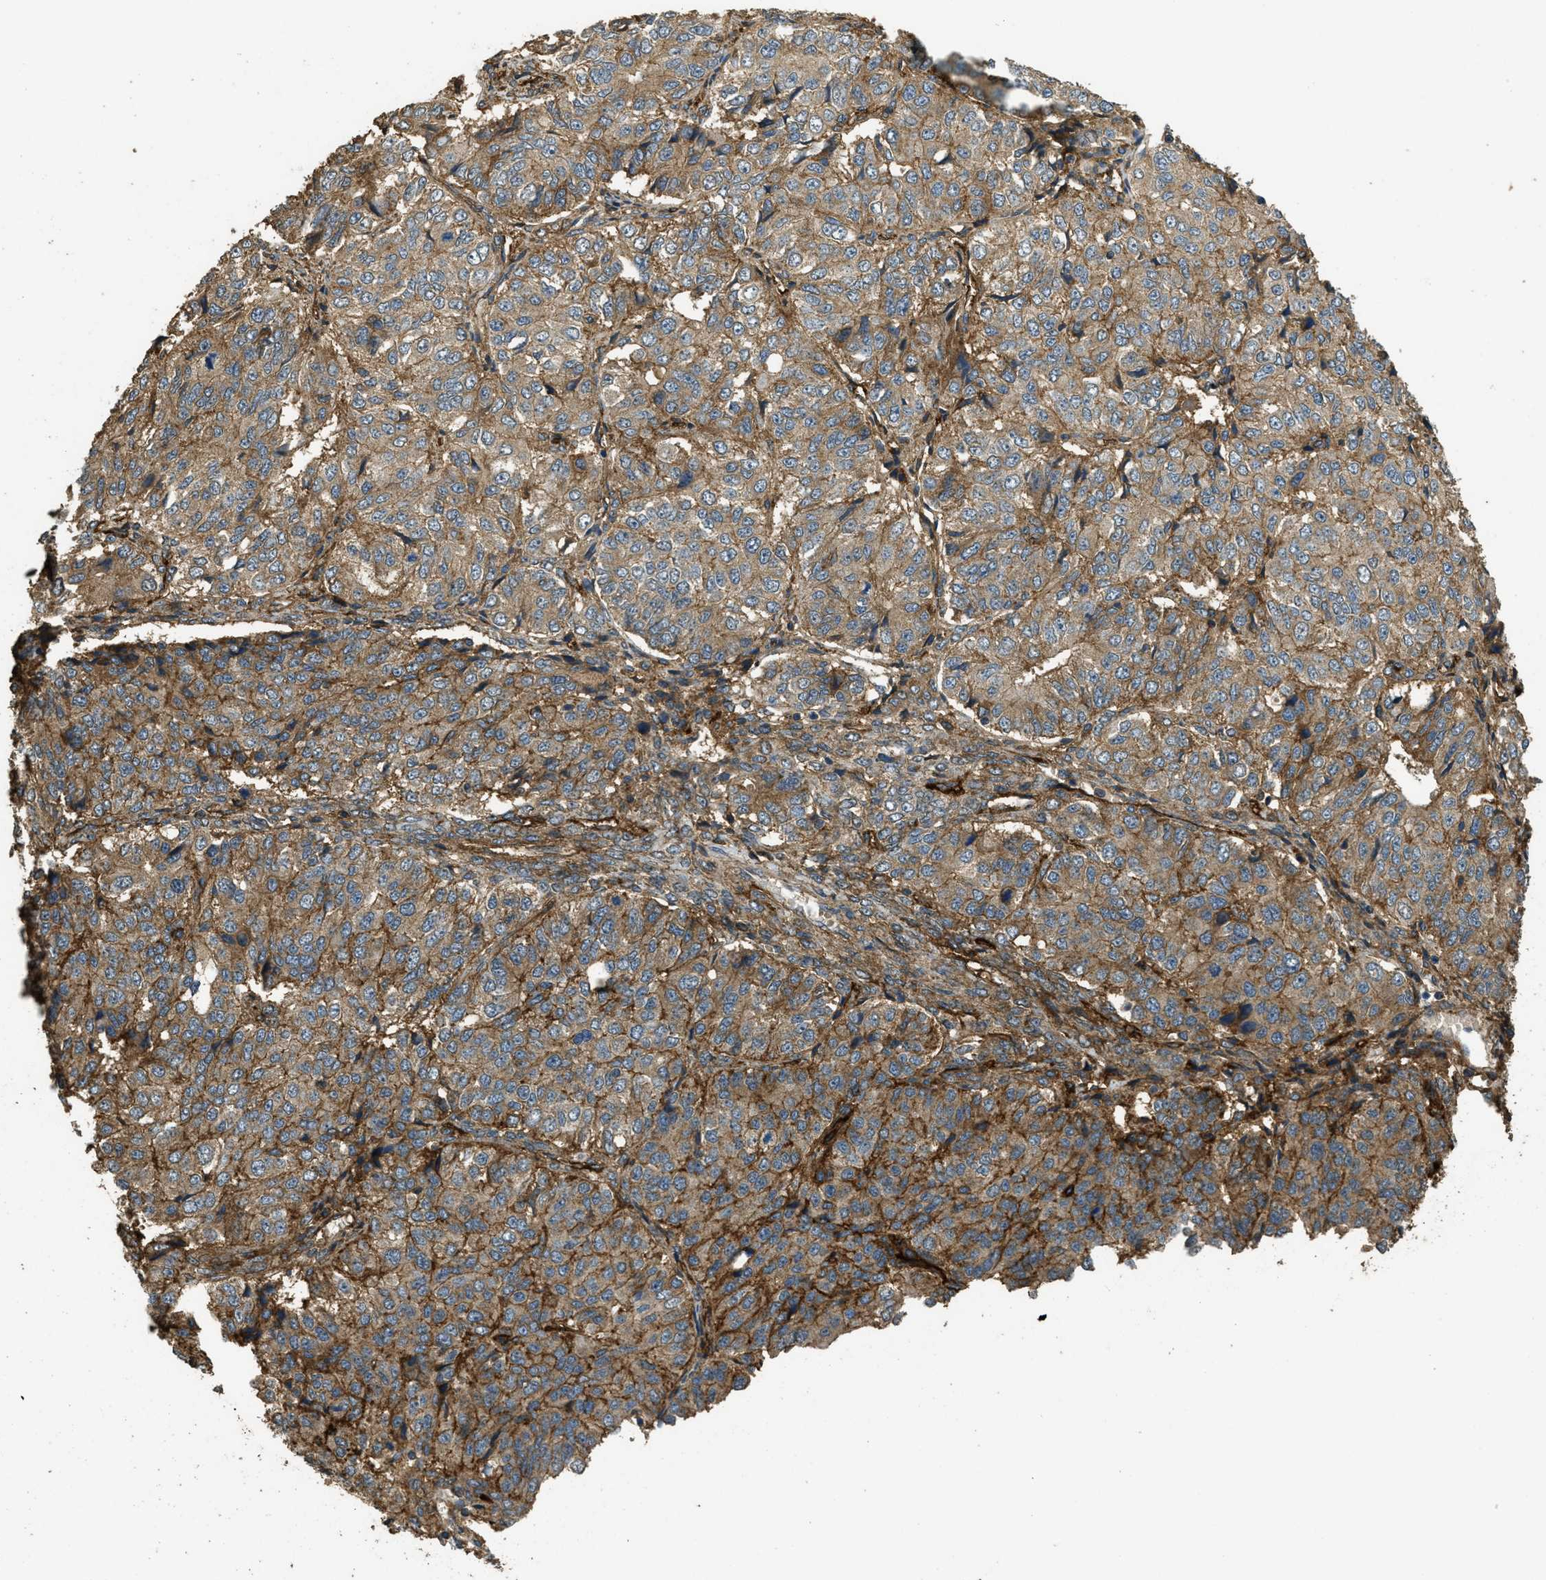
{"staining": {"intensity": "moderate", "quantity": ">75%", "location": "cytoplasmic/membranous"}, "tissue": "ovarian cancer", "cell_type": "Tumor cells", "image_type": "cancer", "snomed": [{"axis": "morphology", "description": "Carcinoma, endometroid"}, {"axis": "topography", "description": "Ovary"}], "caption": "Immunohistochemistry (IHC) (DAB (3,3'-diaminobenzidine)) staining of human ovarian endometroid carcinoma exhibits moderate cytoplasmic/membranous protein expression in approximately >75% of tumor cells. The protein is shown in brown color, while the nuclei are stained blue.", "gene": "CD276", "patient": {"sex": "female", "age": 51}}